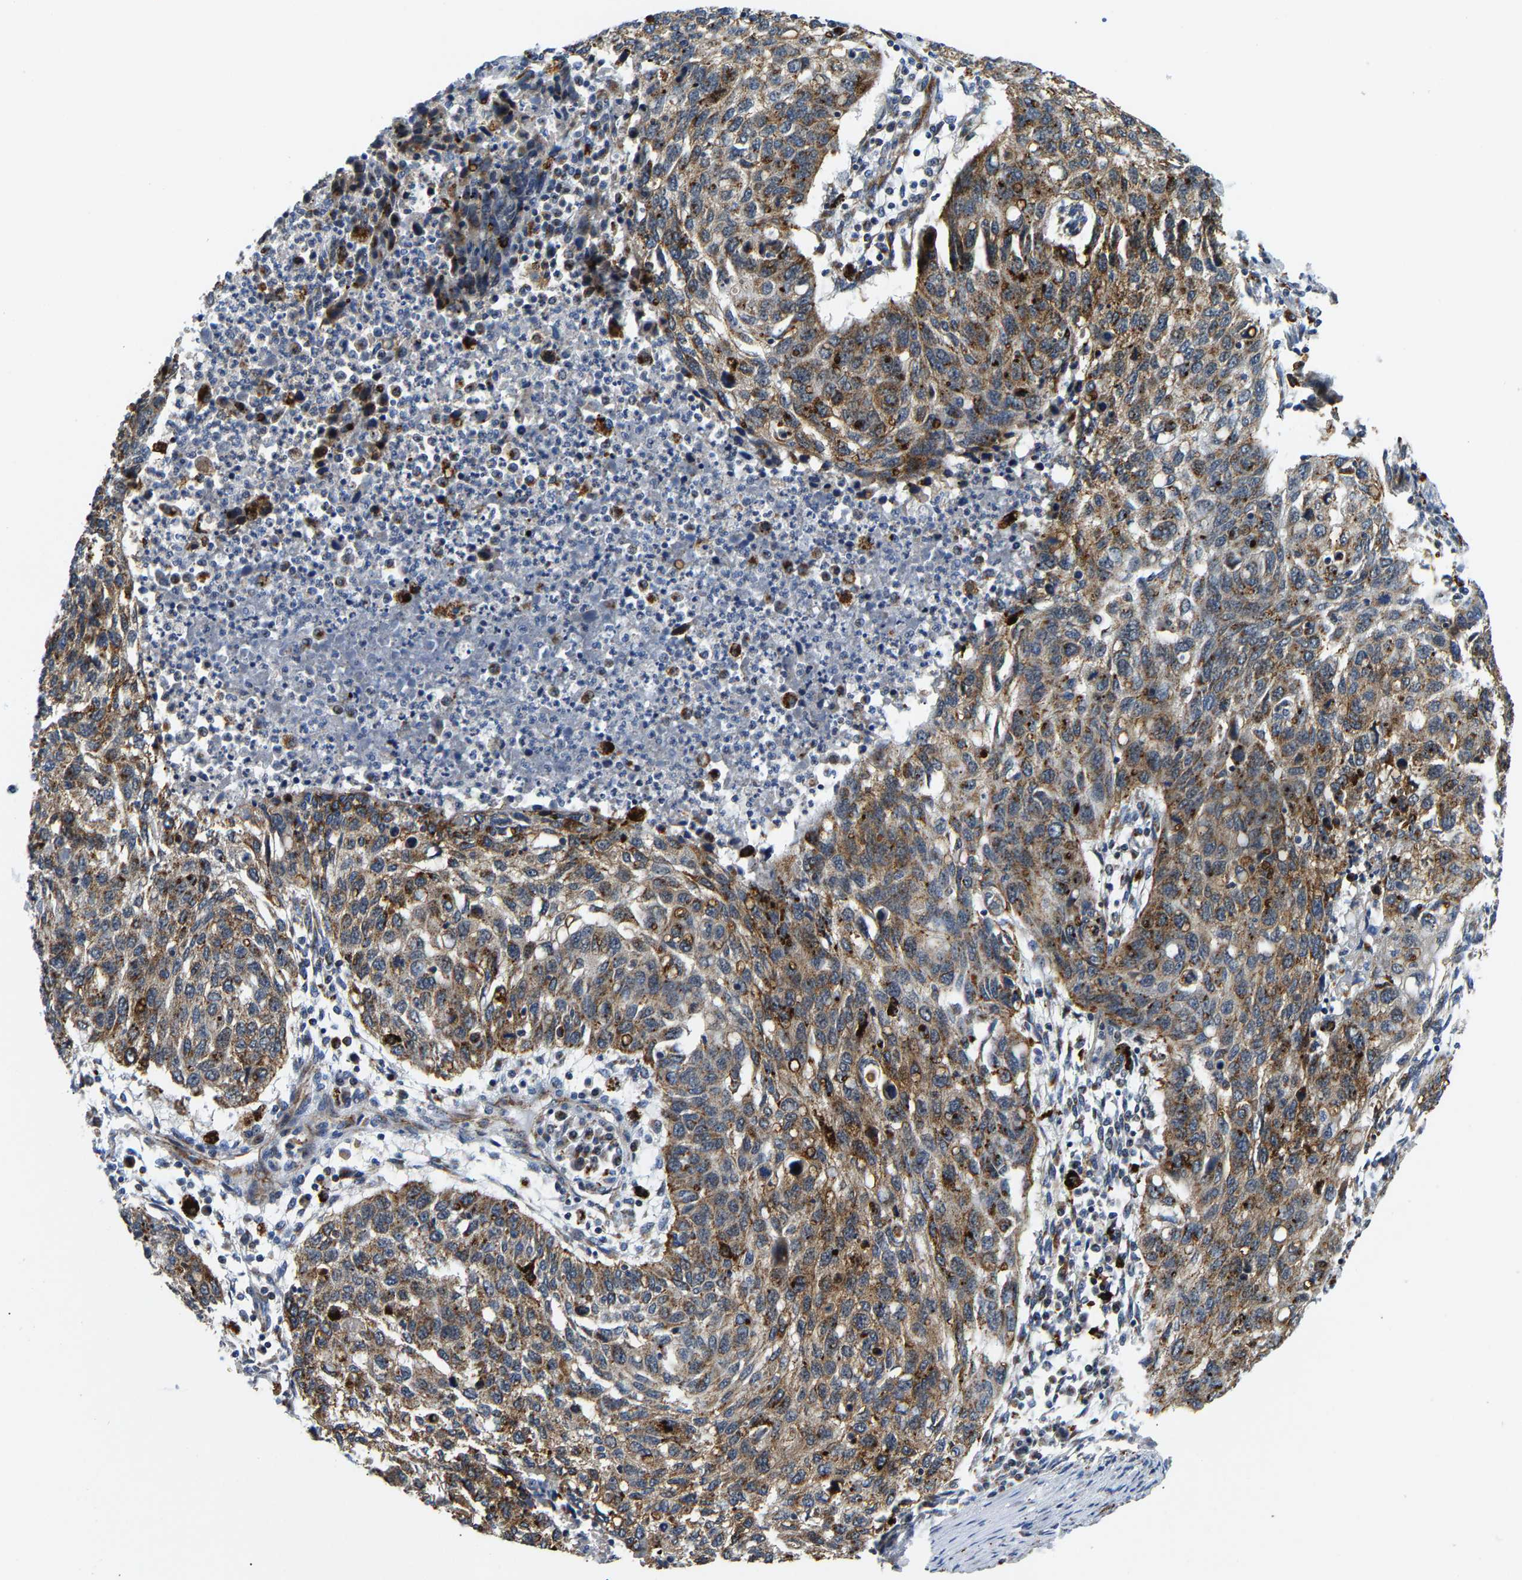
{"staining": {"intensity": "moderate", "quantity": ">75%", "location": "cytoplasmic/membranous"}, "tissue": "lung cancer", "cell_type": "Tumor cells", "image_type": "cancer", "snomed": [{"axis": "morphology", "description": "Squamous cell carcinoma, NOS"}, {"axis": "topography", "description": "Lung"}], "caption": "Squamous cell carcinoma (lung) stained with DAB (3,3'-diaminobenzidine) immunohistochemistry (IHC) displays medium levels of moderate cytoplasmic/membranous staining in about >75% of tumor cells. Using DAB (brown) and hematoxylin (blue) stains, captured at high magnification using brightfield microscopy.", "gene": "GIMAP7", "patient": {"sex": "female", "age": 63}}